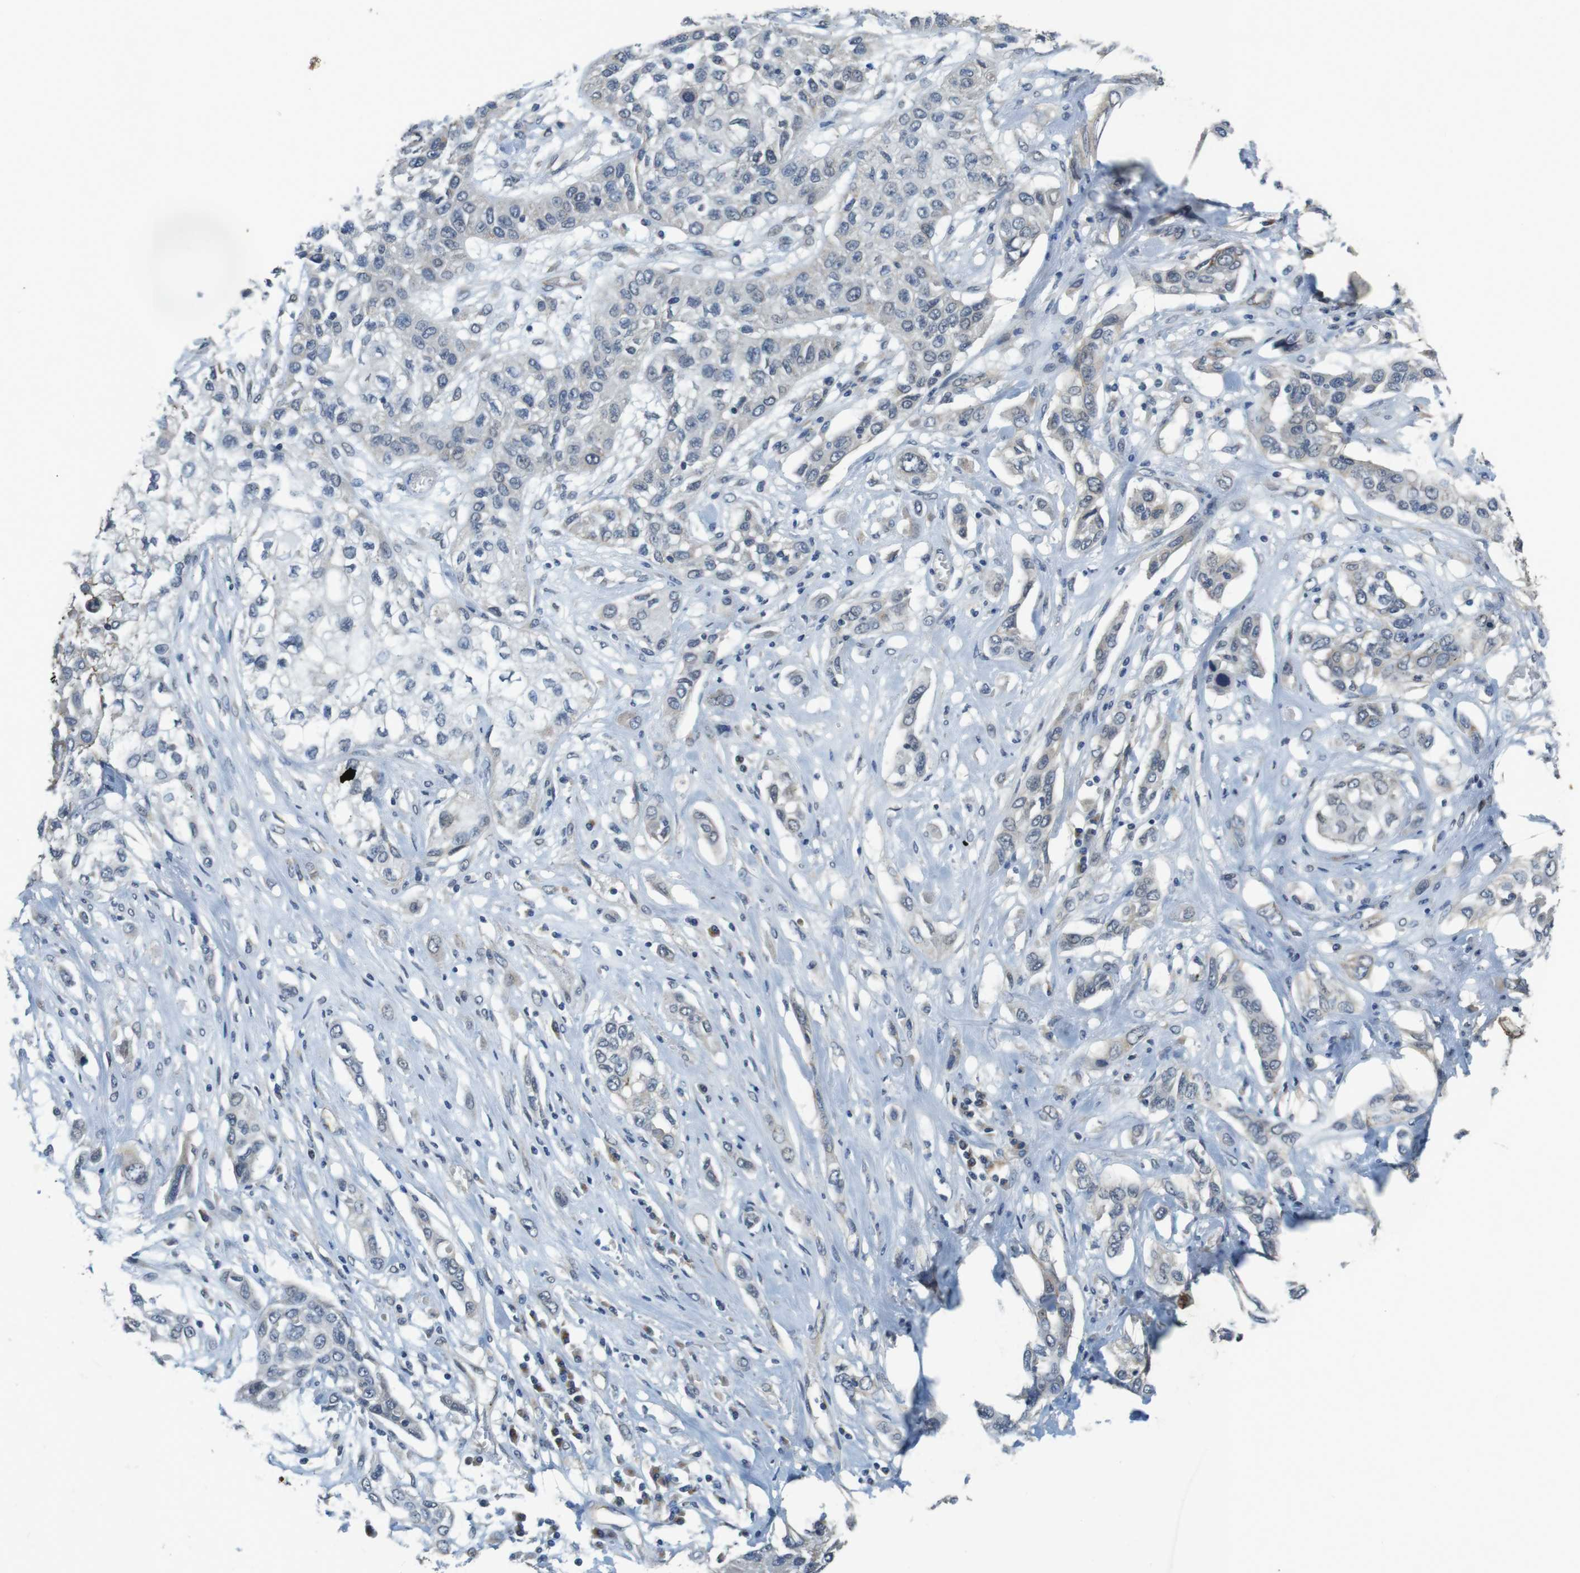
{"staining": {"intensity": "negative", "quantity": "none", "location": "none"}, "tissue": "lung cancer", "cell_type": "Tumor cells", "image_type": "cancer", "snomed": [{"axis": "morphology", "description": "Squamous cell carcinoma, NOS"}, {"axis": "topography", "description": "Lung"}], "caption": "High power microscopy micrograph of an IHC image of lung cancer, revealing no significant expression in tumor cells.", "gene": "CLDN7", "patient": {"sex": "male", "age": 71}}